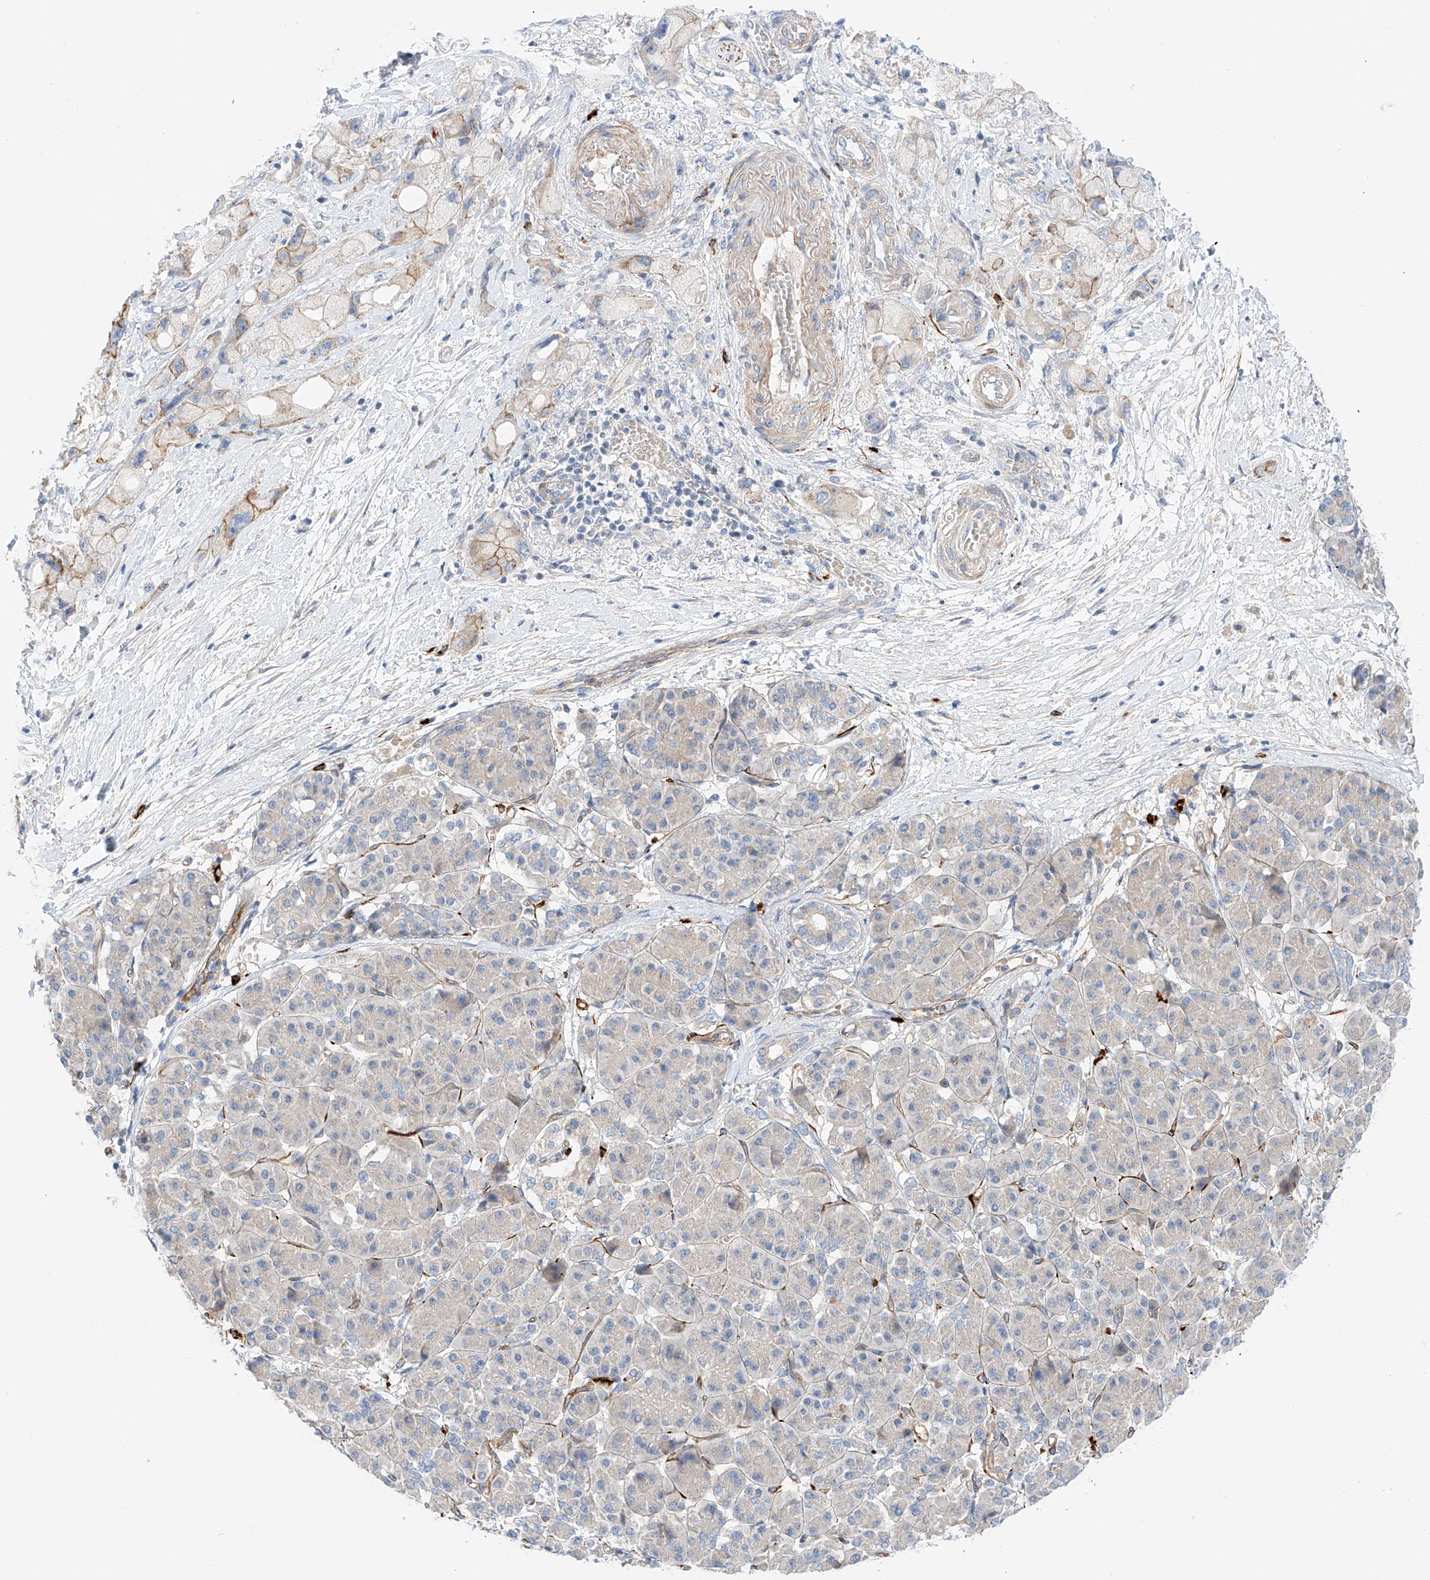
{"staining": {"intensity": "moderate", "quantity": "<25%", "location": "cytoplasmic/membranous"}, "tissue": "pancreatic cancer", "cell_type": "Tumor cells", "image_type": "cancer", "snomed": [{"axis": "morphology", "description": "Normal tissue, NOS"}, {"axis": "morphology", "description": "Adenocarcinoma, NOS"}, {"axis": "topography", "description": "Pancreas"}], "caption": "This photomicrograph shows pancreatic cancer stained with immunohistochemistry to label a protein in brown. The cytoplasmic/membranous of tumor cells show moderate positivity for the protein. Nuclei are counter-stained blue.", "gene": "MINDY4", "patient": {"sex": "female", "age": 68}}